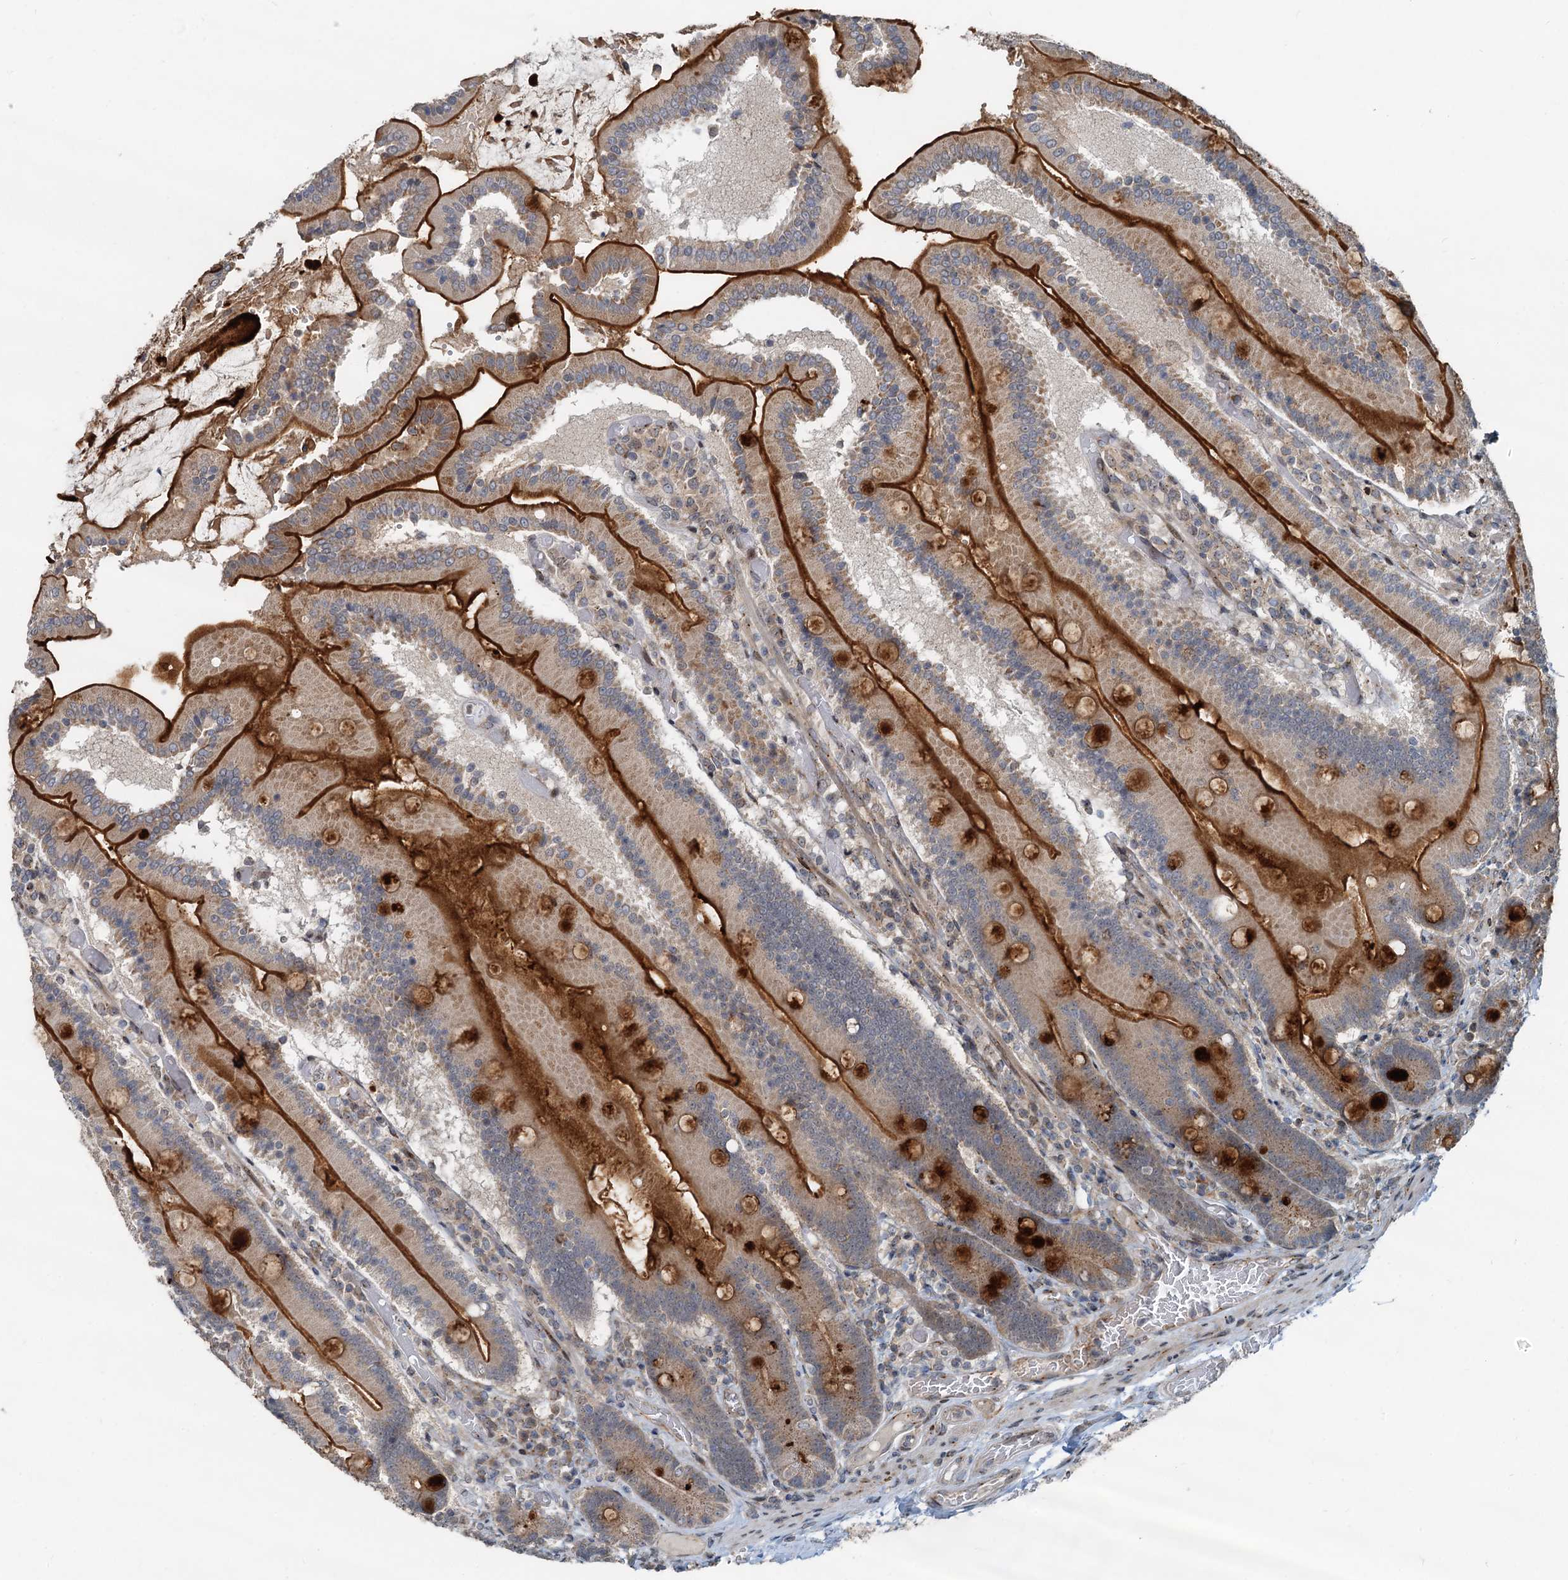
{"staining": {"intensity": "strong", "quantity": ">75%", "location": "cytoplasmic/membranous"}, "tissue": "duodenum", "cell_type": "Glandular cells", "image_type": "normal", "snomed": [{"axis": "morphology", "description": "Normal tissue, NOS"}, {"axis": "topography", "description": "Duodenum"}], "caption": "Approximately >75% of glandular cells in unremarkable duodenum exhibit strong cytoplasmic/membranous protein positivity as visualized by brown immunohistochemical staining.", "gene": "CEP68", "patient": {"sex": "female", "age": 62}}